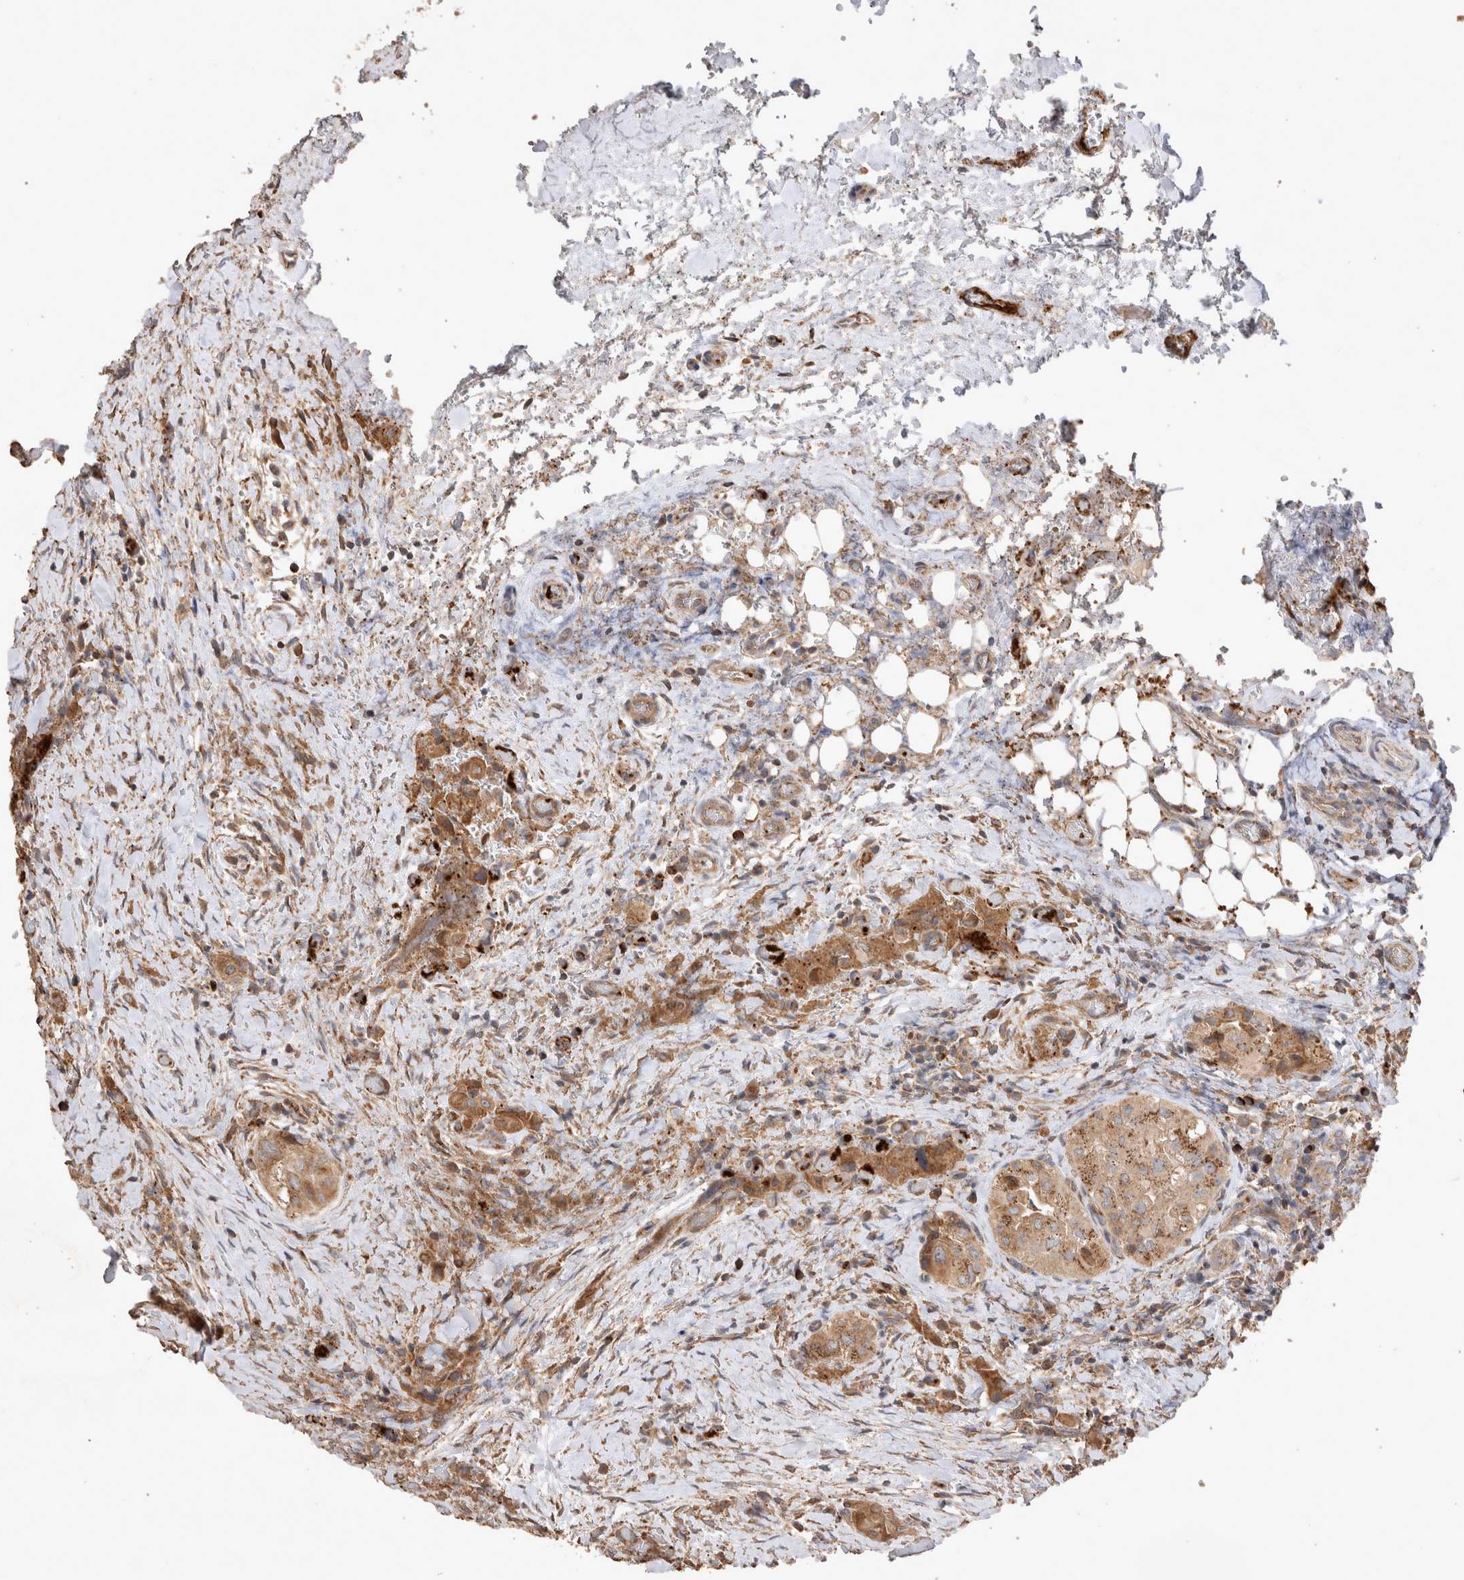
{"staining": {"intensity": "moderate", "quantity": "25%-75%", "location": "cytoplasmic/membranous"}, "tissue": "thyroid cancer", "cell_type": "Tumor cells", "image_type": "cancer", "snomed": [{"axis": "morphology", "description": "Papillary adenocarcinoma, NOS"}, {"axis": "topography", "description": "Thyroid gland"}], "caption": "Immunohistochemistry (IHC) (DAB) staining of human thyroid cancer (papillary adenocarcinoma) reveals moderate cytoplasmic/membranous protein expression in about 25%-75% of tumor cells.", "gene": "SNX31", "patient": {"sex": "female", "age": 59}}